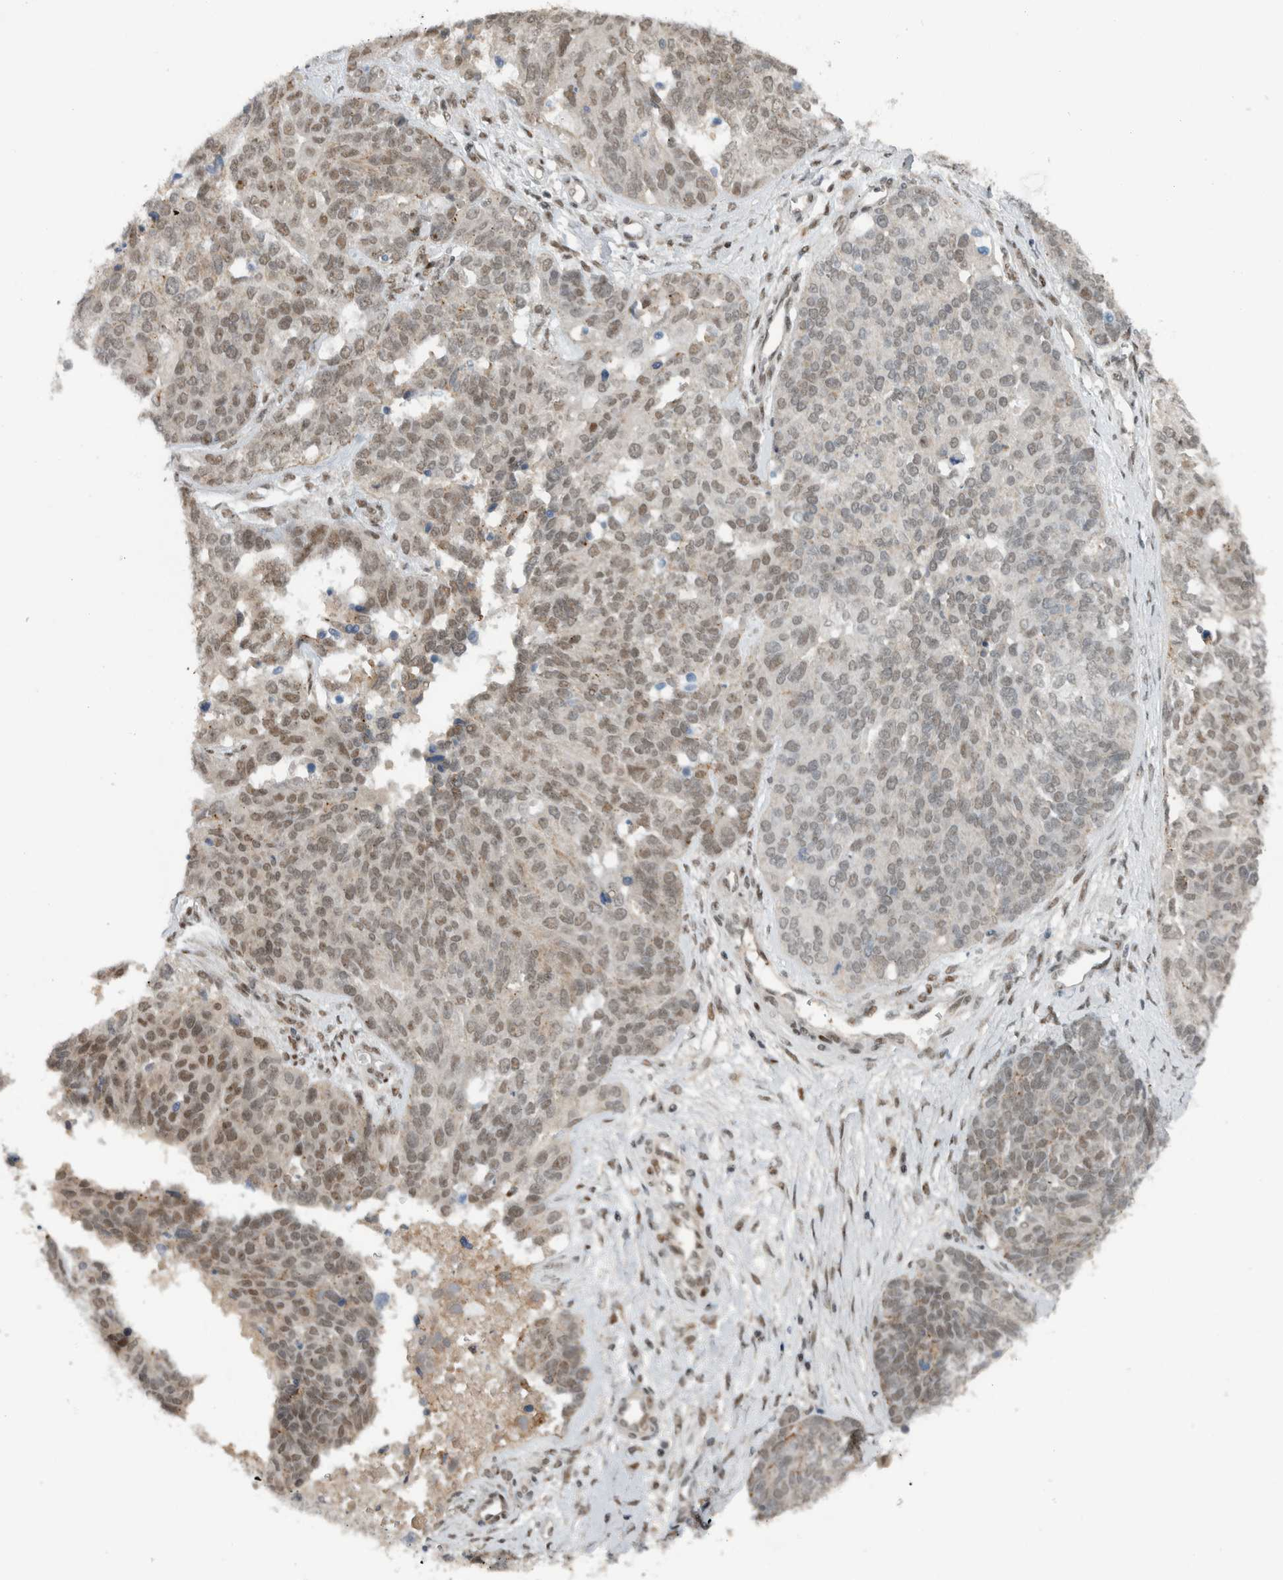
{"staining": {"intensity": "moderate", "quantity": ">75%", "location": "nuclear"}, "tissue": "ovarian cancer", "cell_type": "Tumor cells", "image_type": "cancer", "snomed": [{"axis": "morphology", "description": "Cystadenocarcinoma, serous, NOS"}, {"axis": "topography", "description": "Ovary"}], "caption": "Ovarian cancer was stained to show a protein in brown. There is medium levels of moderate nuclear positivity in approximately >75% of tumor cells. (DAB (3,3'-diaminobenzidine) = brown stain, brightfield microscopy at high magnification).", "gene": "ZFP91", "patient": {"sex": "female", "age": 44}}